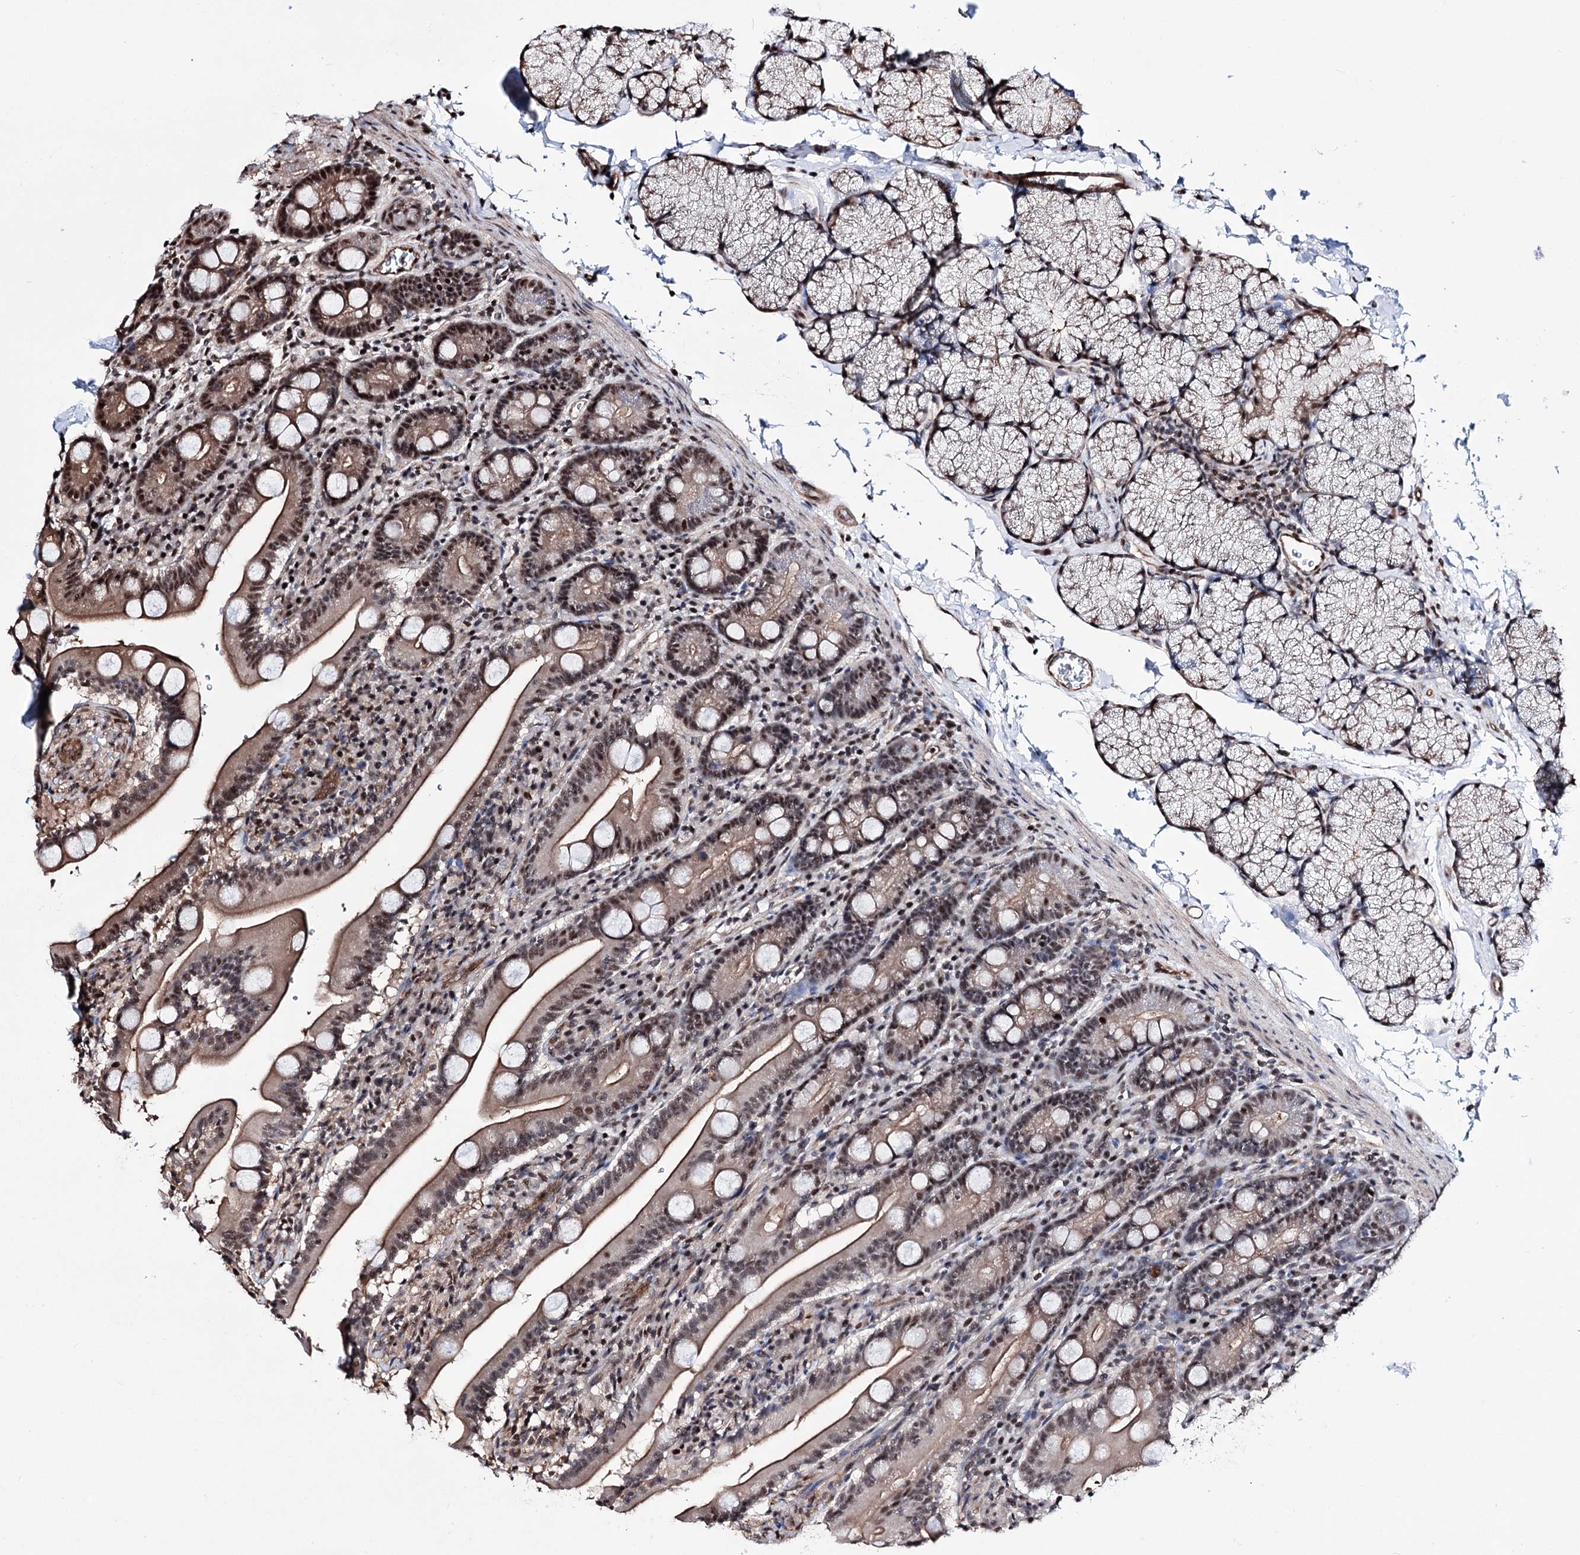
{"staining": {"intensity": "moderate", "quantity": ">75%", "location": "cytoplasmic/membranous,nuclear"}, "tissue": "duodenum", "cell_type": "Glandular cells", "image_type": "normal", "snomed": [{"axis": "morphology", "description": "Normal tissue, NOS"}, {"axis": "topography", "description": "Duodenum"}], "caption": "The image displays a brown stain indicating the presence of a protein in the cytoplasmic/membranous,nuclear of glandular cells in duodenum. The protein of interest is shown in brown color, while the nuclei are stained blue.", "gene": "CHMP7", "patient": {"sex": "male", "age": 35}}